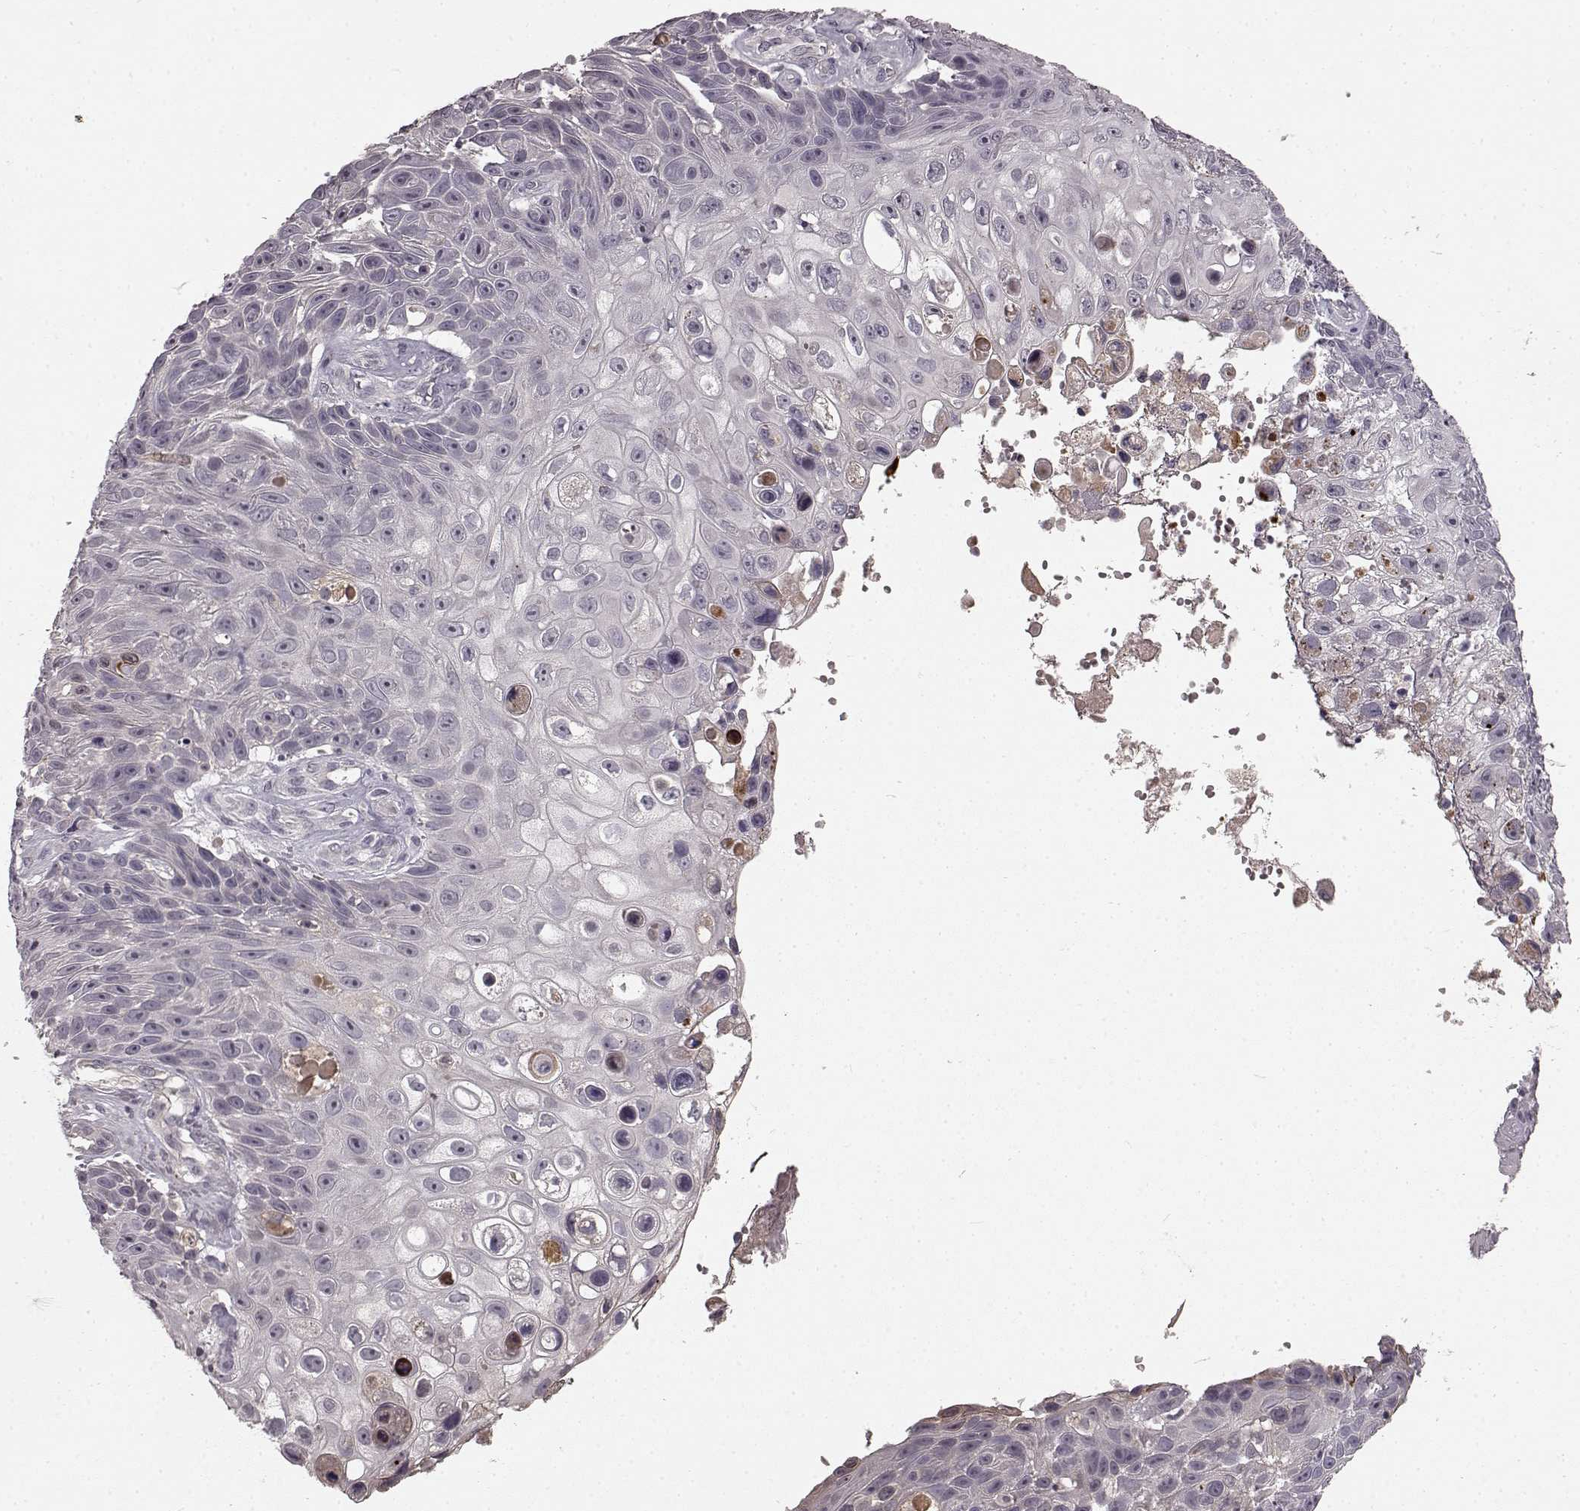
{"staining": {"intensity": "negative", "quantity": "none", "location": "none"}, "tissue": "skin cancer", "cell_type": "Tumor cells", "image_type": "cancer", "snomed": [{"axis": "morphology", "description": "Squamous cell carcinoma, NOS"}, {"axis": "topography", "description": "Skin"}], "caption": "Human squamous cell carcinoma (skin) stained for a protein using IHC displays no positivity in tumor cells.", "gene": "SLC22A18", "patient": {"sex": "male", "age": 82}}